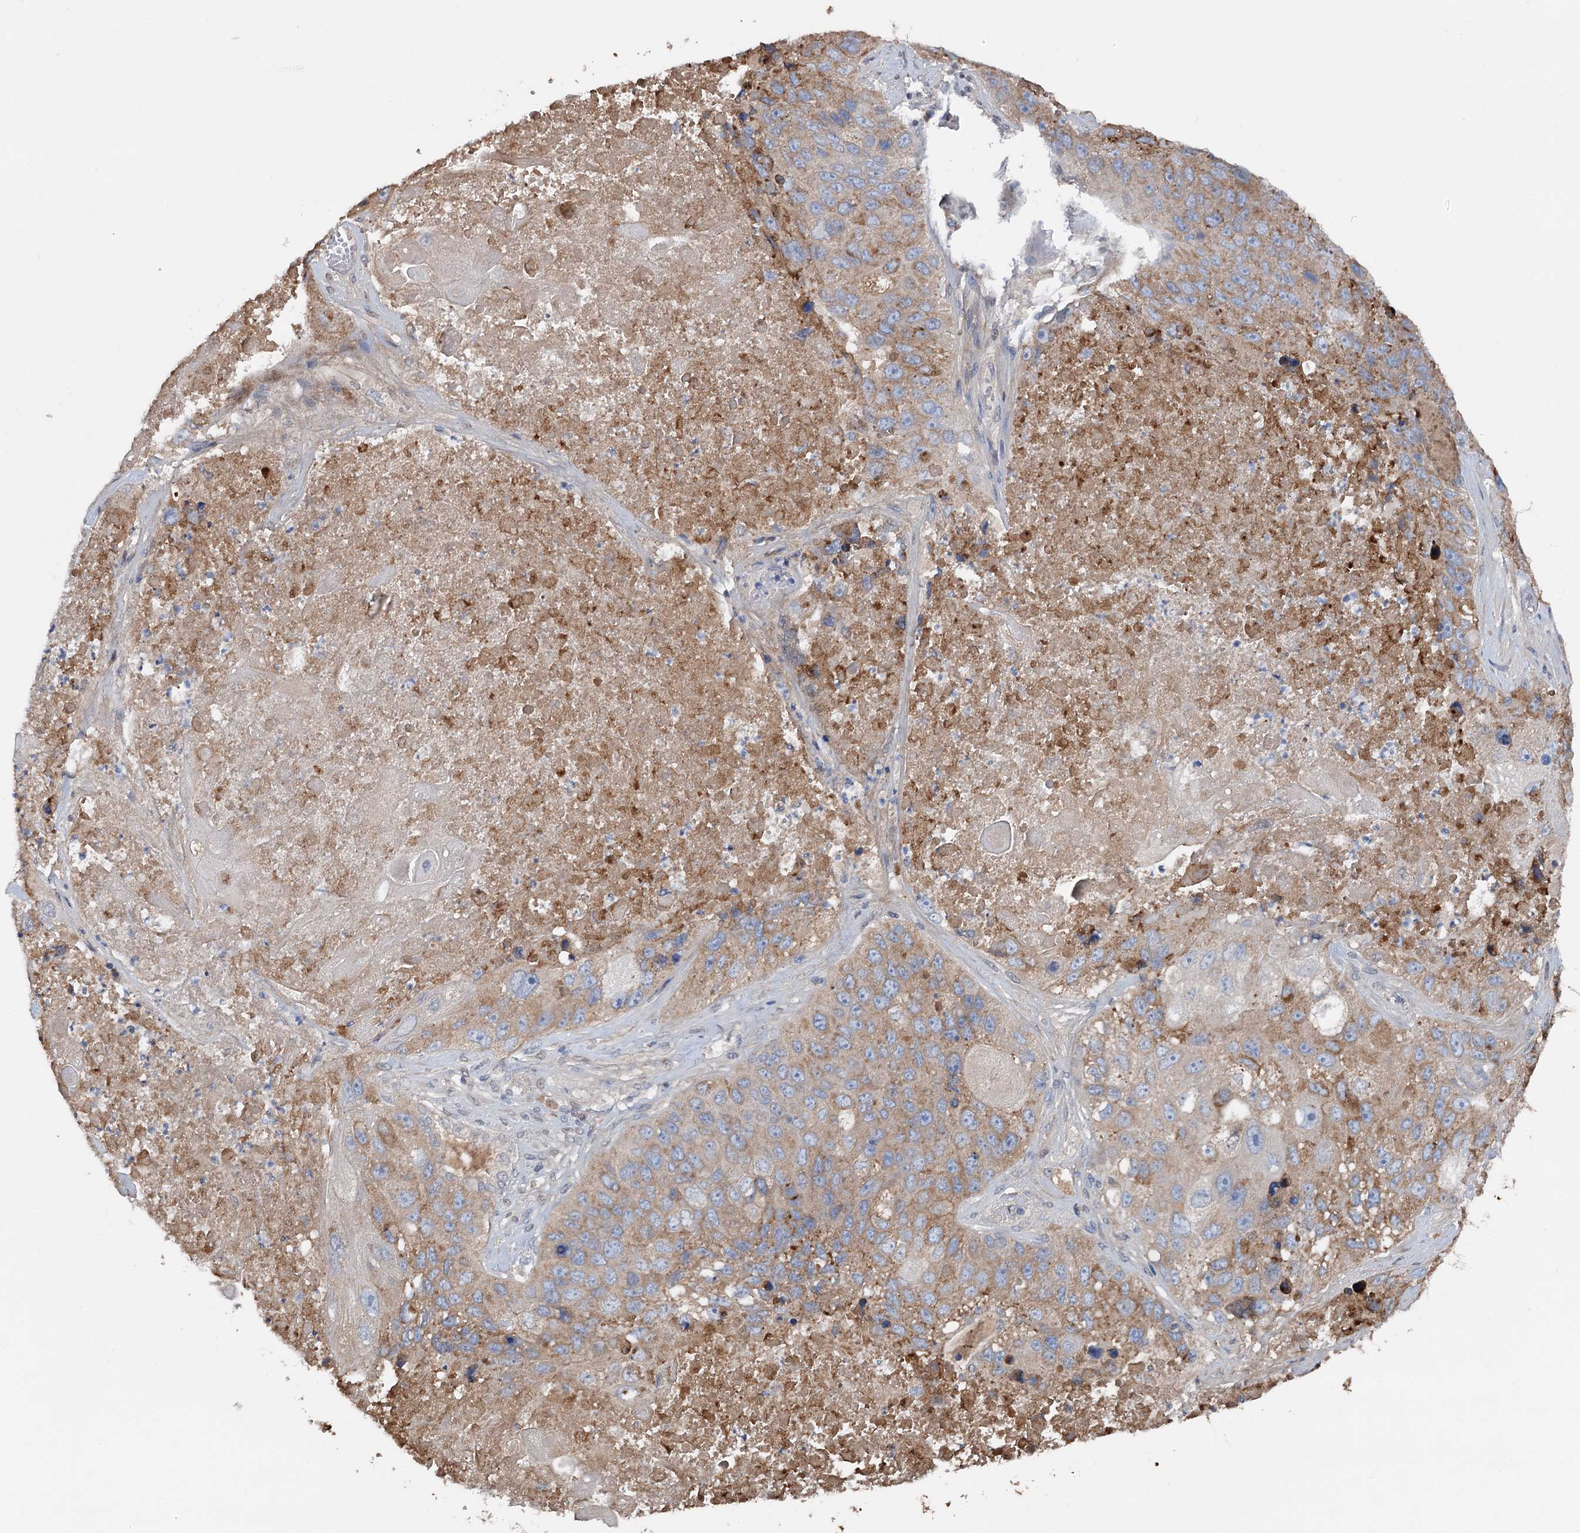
{"staining": {"intensity": "moderate", "quantity": ">75%", "location": "cytoplasmic/membranous"}, "tissue": "lung cancer", "cell_type": "Tumor cells", "image_type": "cancer", "snomed": [{"axis": "morphology", "description": "Squamous cell carcinoma, NOS"}, {"axis": "topography", "description": "Lung"}], "caption": "The histopathology image reveals immunohistochemical staining of lung squamous cell carcinoma. There is moderate cytoplasmic/membranous positivity is identified in approximately >75% of tumor cells. The protein of interest is stained brown, and the nuclei are stained in blue (DAB (3,3'-diaminobenzidine) IHC with brightfield microscopy, high magnification).", "gene": "ARL13A", "patient": {"sex": "male", "age": 61}}